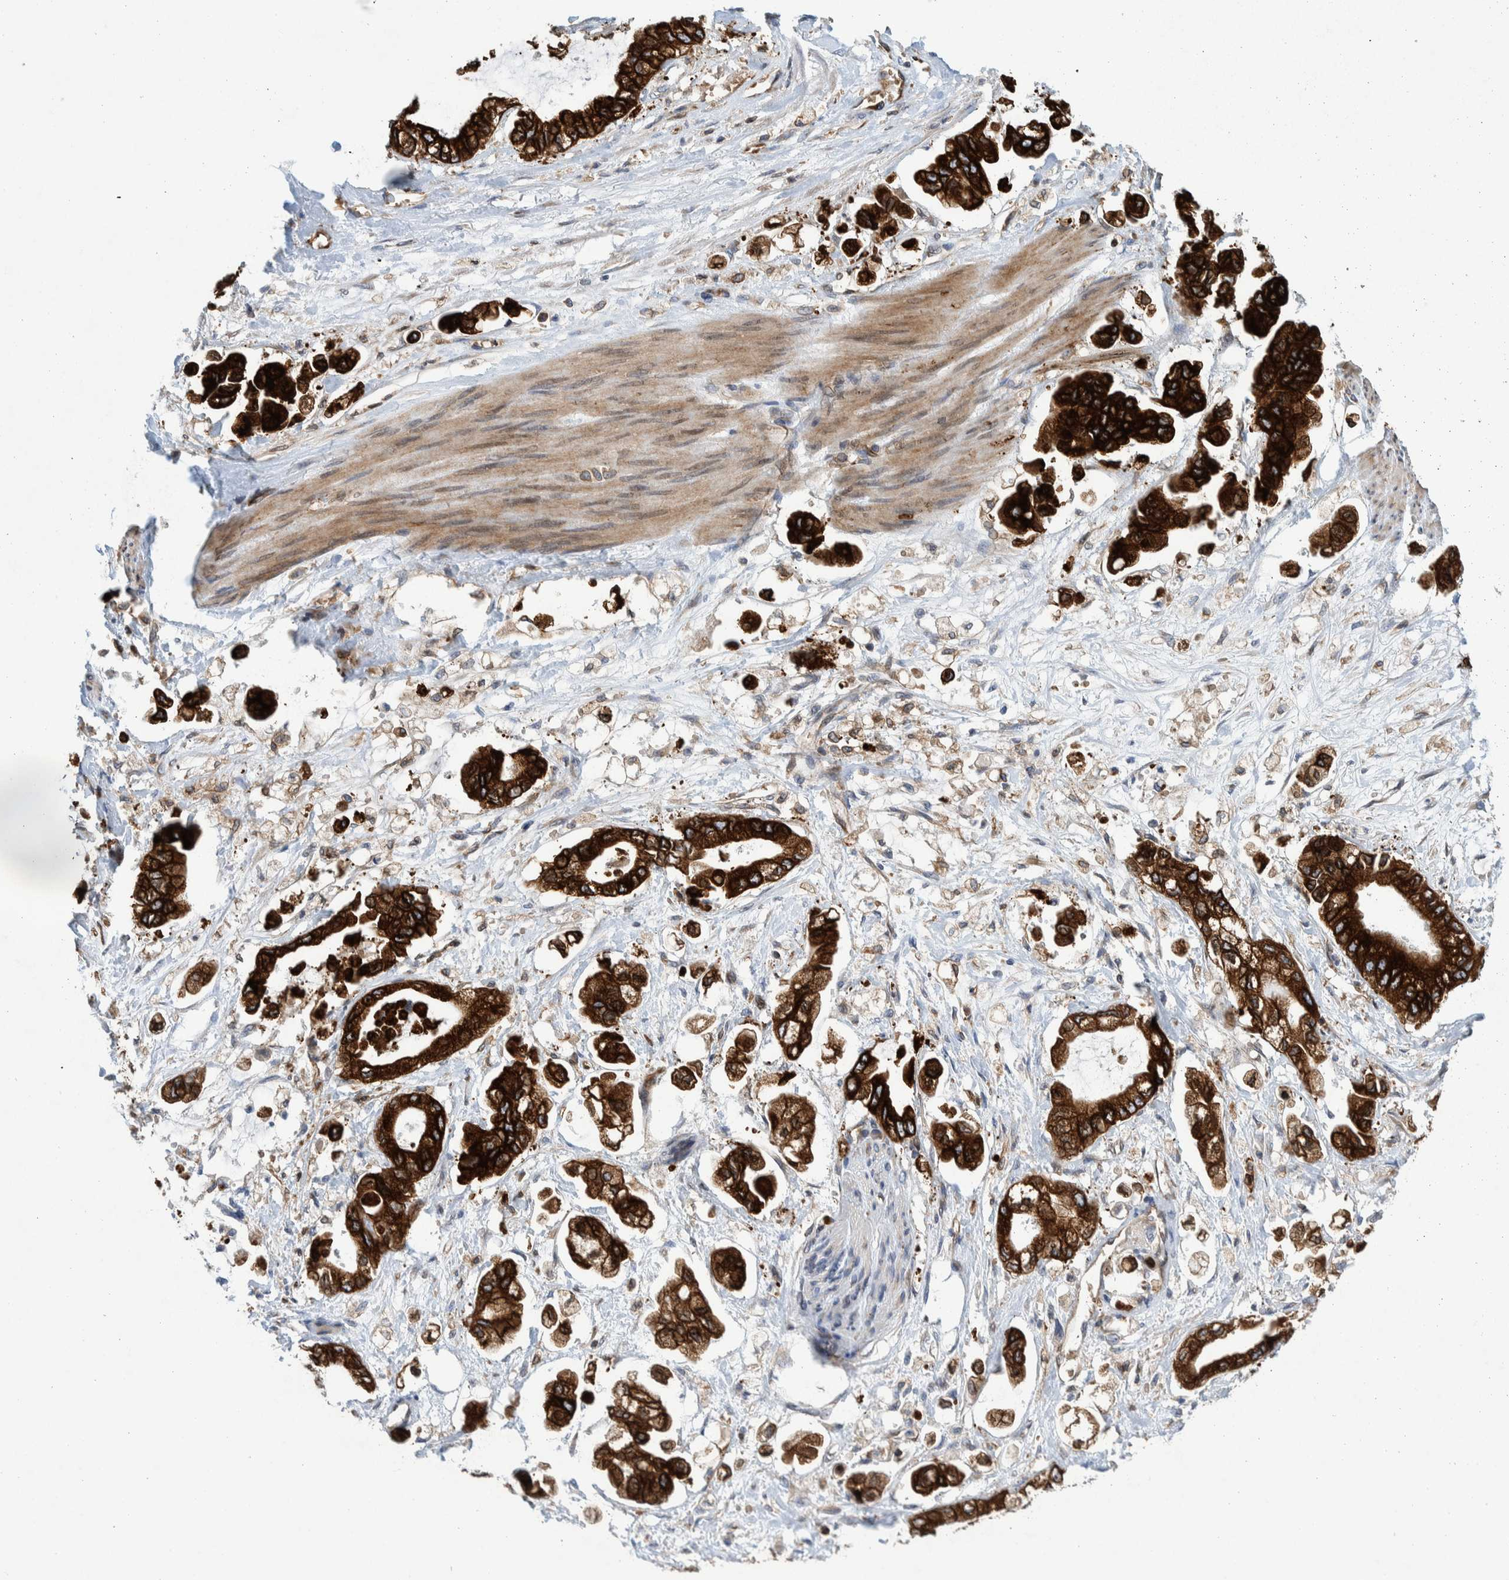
{"staining": {"intensity": "strong", "quantity": ">75%", "location": "cytoplasmic/membranous"}, "tissue": "stomach cancer", "cell_type": "Tumor cells", "image_type": "cancer", "snomed": [{"axis": "morphology", "description": "Normal tissue, NOS"}, {"axis": "morphology", "description": "Adenocarcinoma, NOS"}, {"axis": "topography", "description": "Stomach"}], "caption": "A high amount of strong cytoplasmic/membranous positivity is identified in about >75% of tumor cells in stomach cancer tissue.", "gene": "THEM6", "patient": {"sex": "male", "age": 62}}